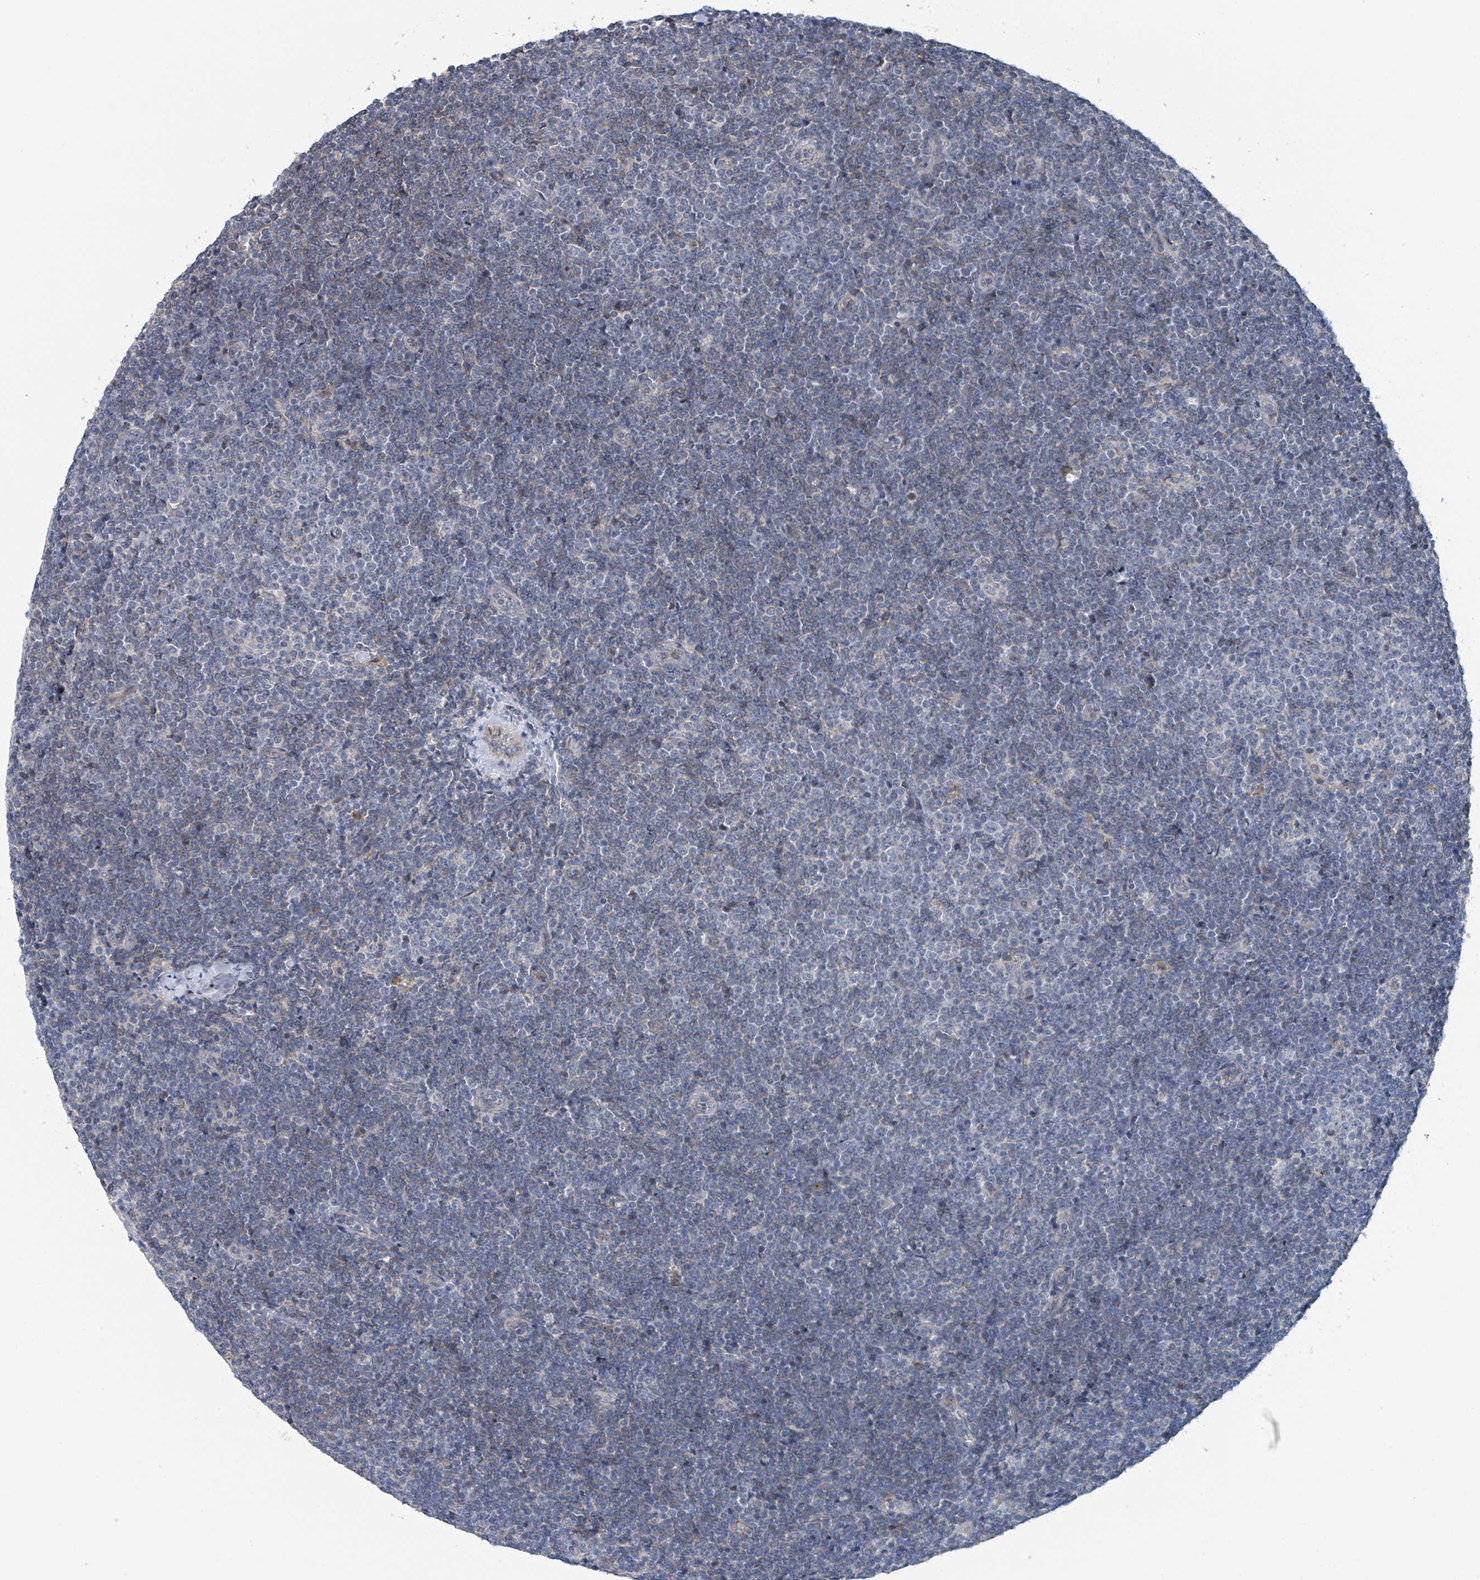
{"staining": {"intensity": "weak", "quantity": "25%-75%", "location": "cytoplasmic/membranous"}, "tissue": "lymphoma", "cell_type": "Tumor cells", "image_type": "cancer", "snomed": [{"axis": "morphology", "description": "Malignant lymphoma, non-Hodgkin's type, Low grade"}, {"axis": "topography", "description": "Lymph node"}], "caption": "Protein positivity by IHC reveals weak cytoplasmic/membranous staining in about 25%-75% of tumor cells in low-grade malignant lymphoma, non-Hodgkin's type. Nuclei are stained in blue.", "gene": "ANKRD55", "patient": {"sex": "male", "age": 48}}